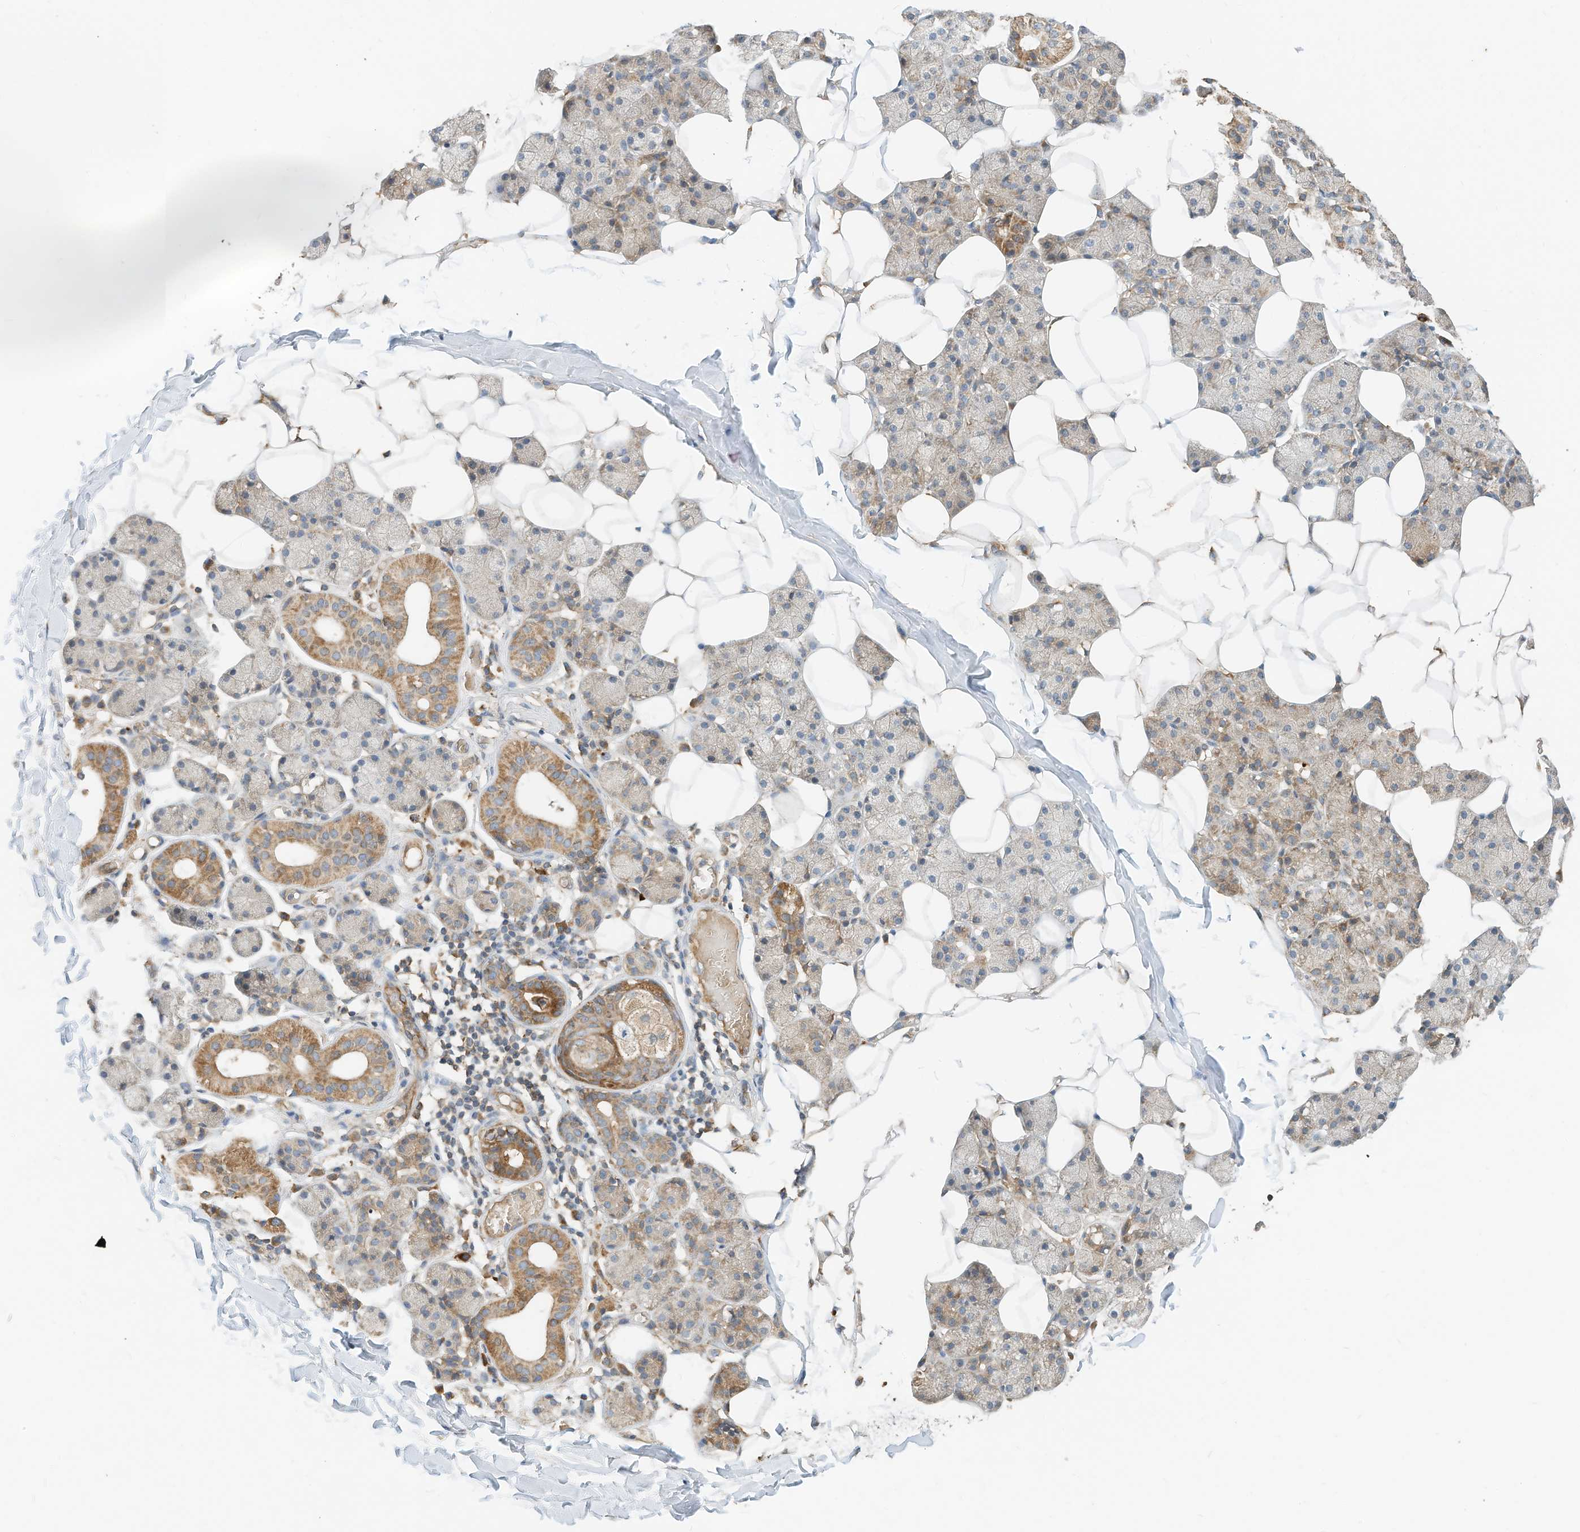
{"staining": {"intensity": "moderate", "quantity": "25%-75%", "location": "cytoplasmic/membranous"}, "tissue": "salivary gland", "cell_type": "Glandular cells", "image_type": "normal", "snomed": [{"axis": "morphology", "description": "Normal tissue, NOS"}, {"axis": "topography", "description": "Salivary gland"}], "caption": "This image demonstrates IHC staining of benign human salivary gland, with medium moderate cytoplasmic/membranous staining in about 25%-75% of glandular cells.", "gene": "CPAMD8", "patient": {"sex": "female", "age": 33}}